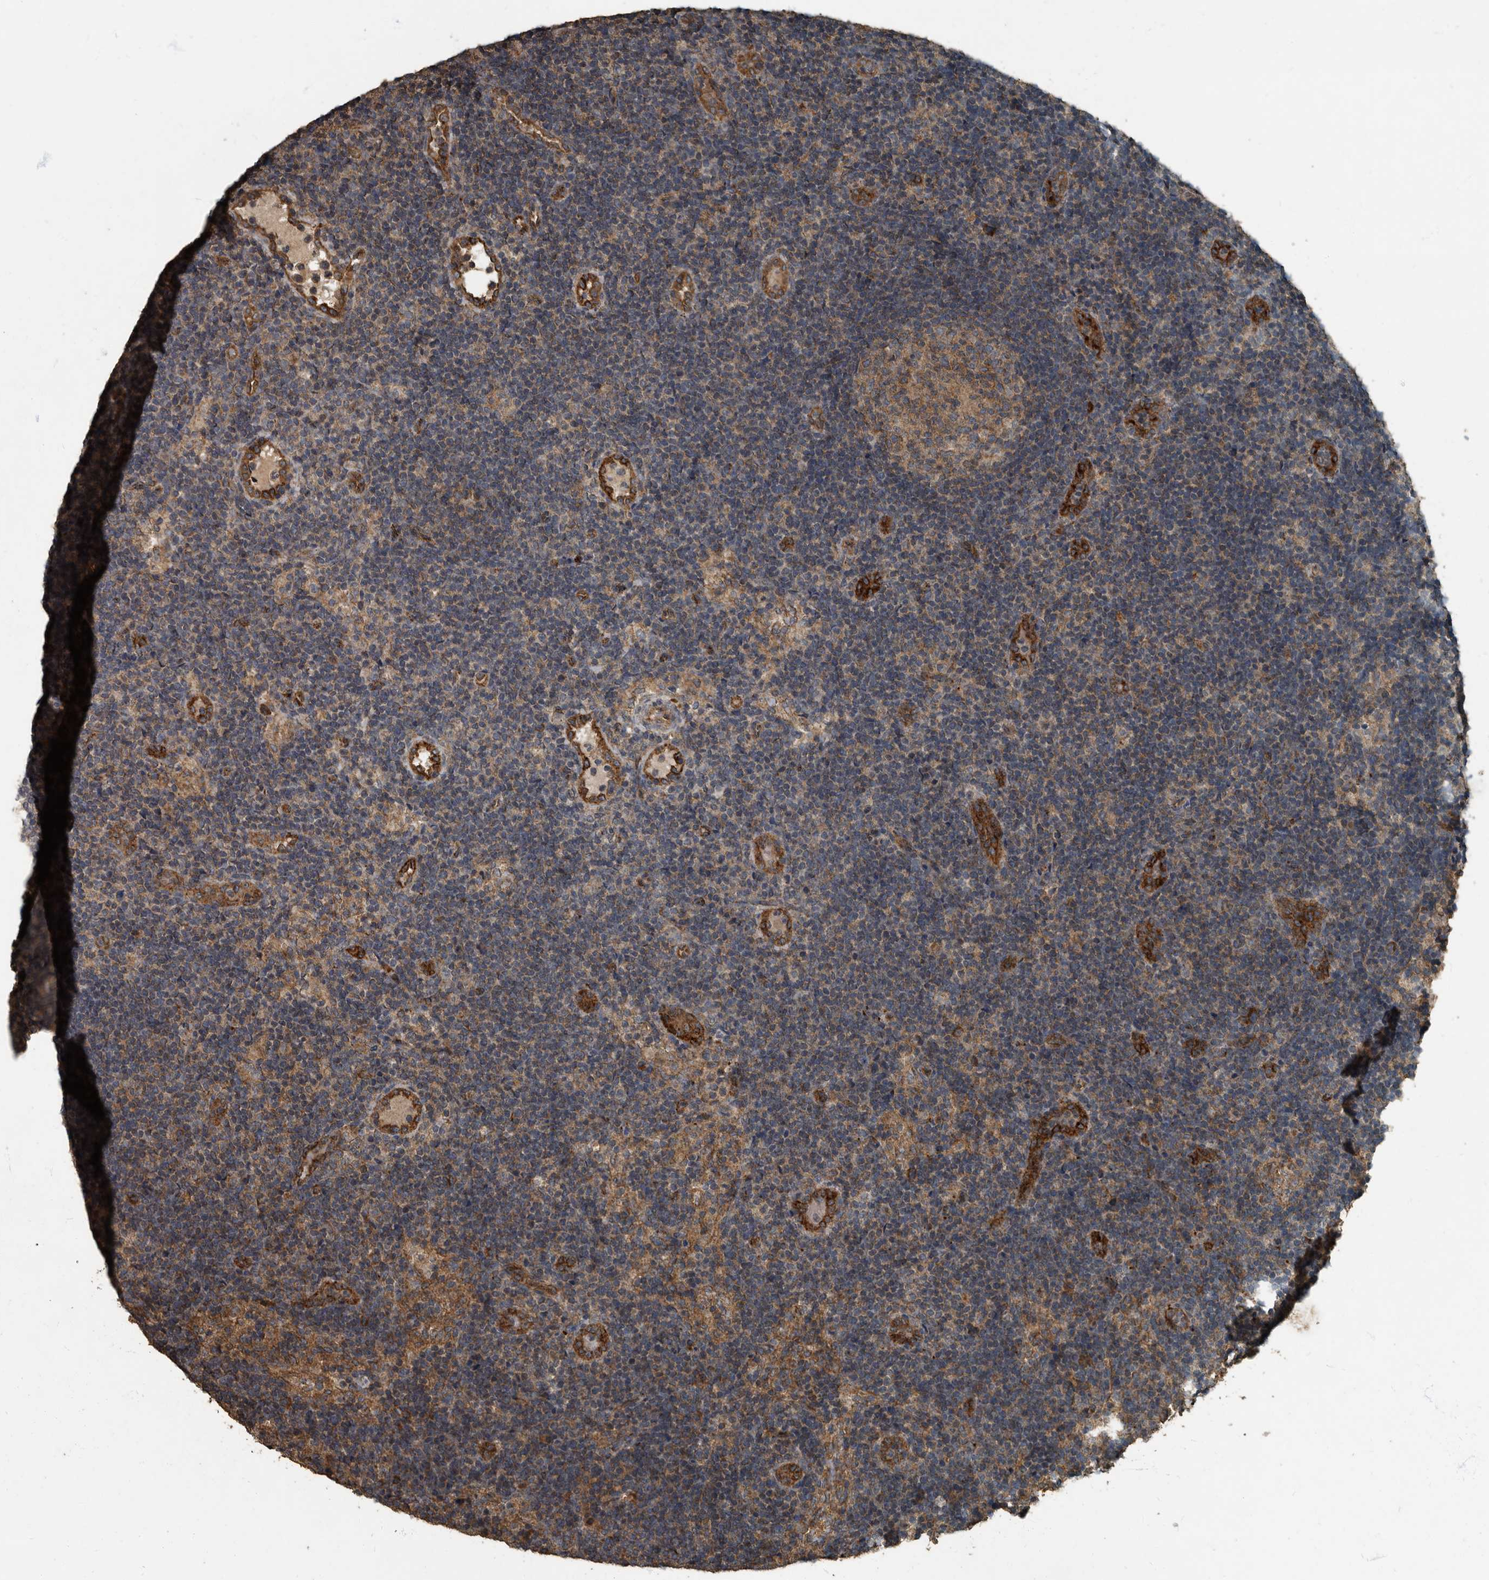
{"staining": {"intensity": "moderate", "quantity": "25%-75%", "location": "cytoplasmic/membranous"}, "tissue": "lymph node", "cell_type": "Germinal center cells", "image_type": "normal", "snomed": [{"axis": "morphology", "description": "Normal tissue, NOS"}, {"axis": "topography", "description": "Lymph node"}], "caption": "The immunohistochemical stain labels moderate cytoplasmic/membranous expression in germinal center cells of normal lymph node.", "gene": "IL15RA", "patient": {"sex": "female", "age": 22}}